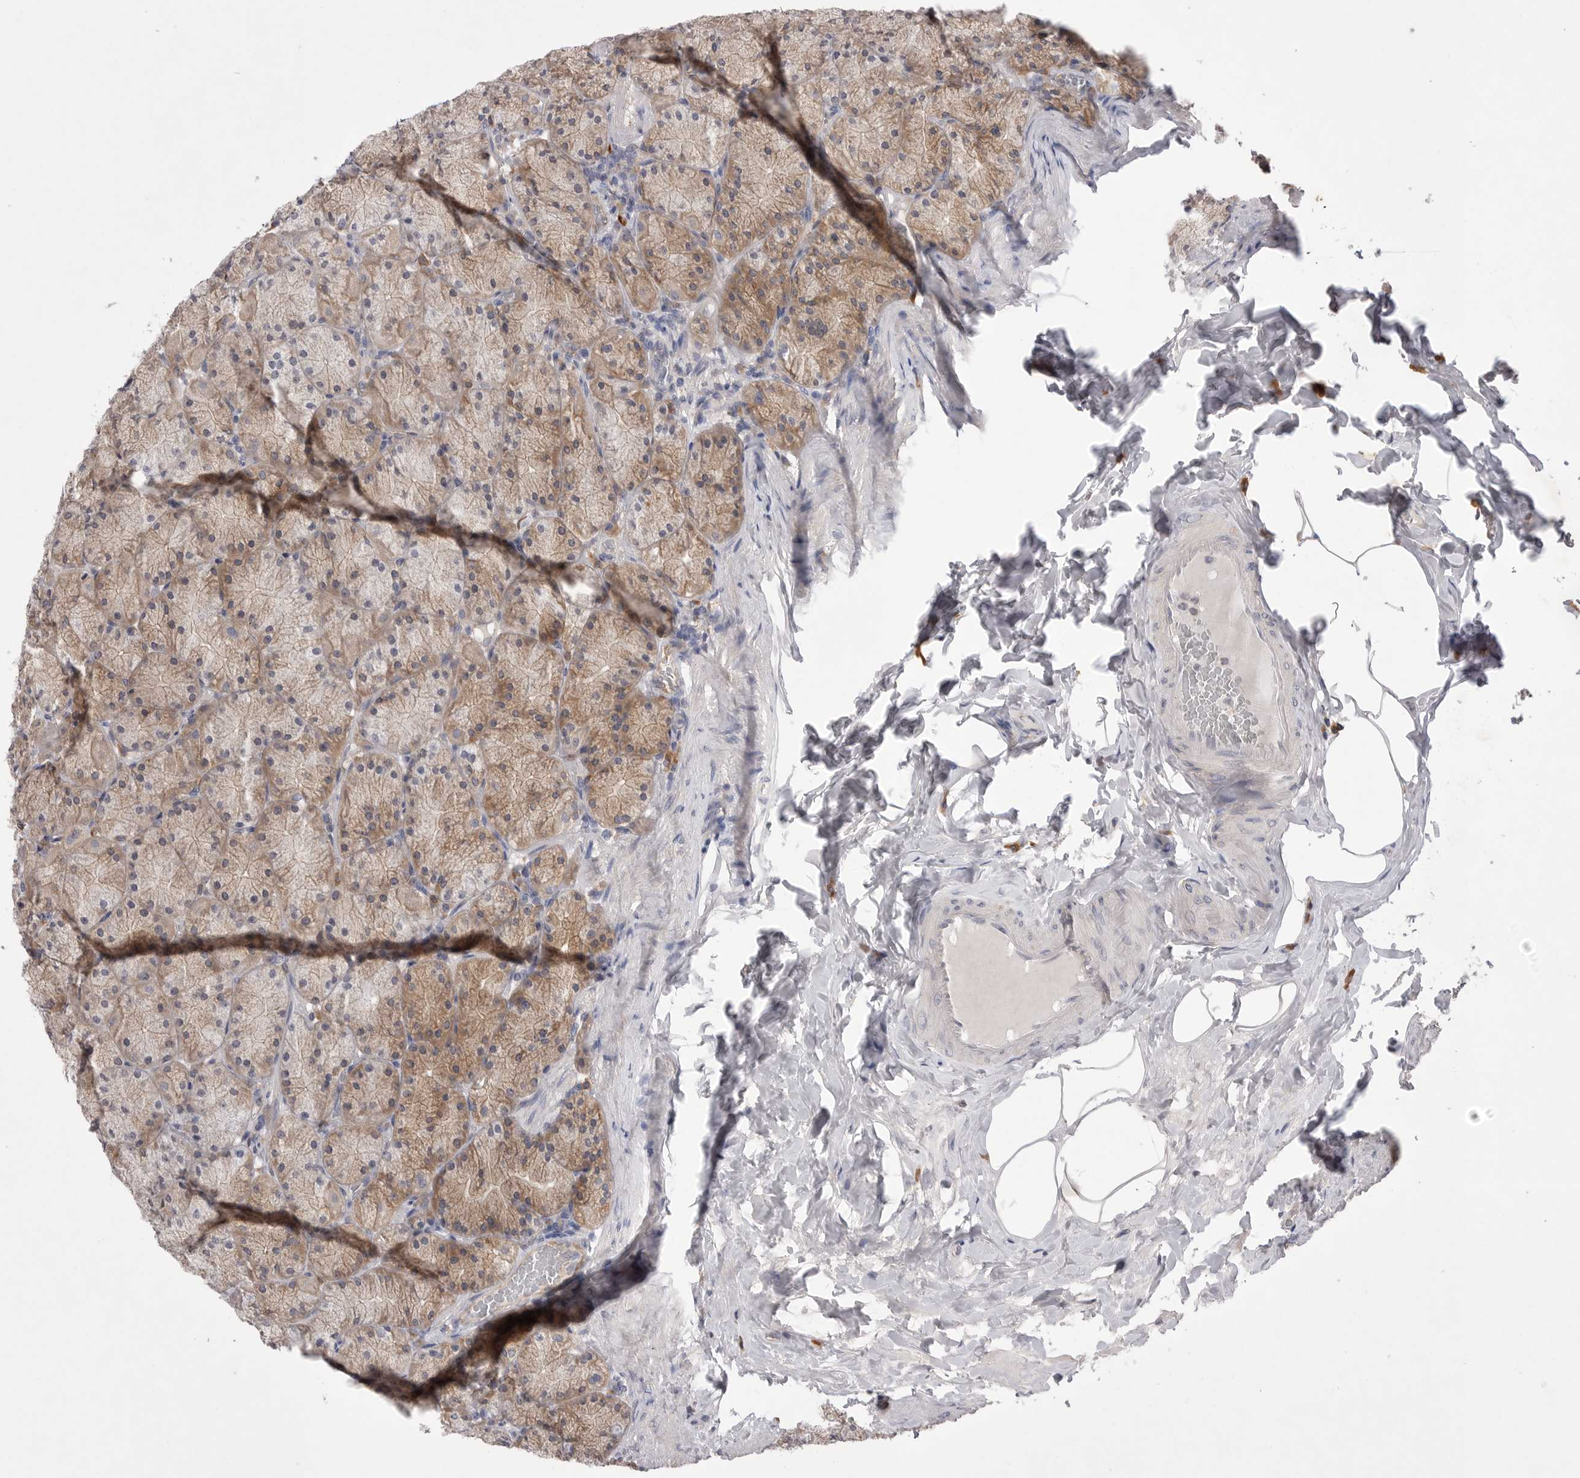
{"staining": {"intensity": "moderate", "quantity": ">75%", "location": "cytoplasmic/membranous"}, "tissue": "stomach", "cell_type": "Glandular cells", "image_type": "normal", "snomed": [{"axis": "morphology", "description": "Normal tissue, NOS"}, {"axis": "topography", "description": "Stomach, upper"}], "caption": "Protein analysis of normal stomach reveals moderate cytoplasmic/membranous positivity in approximately >75% of glandular cells. (brown staining indicates protein expression, while blue staining denotes nuclei).", "gene": "VAC14", "patient": {"sex": "female", "age": 56}}